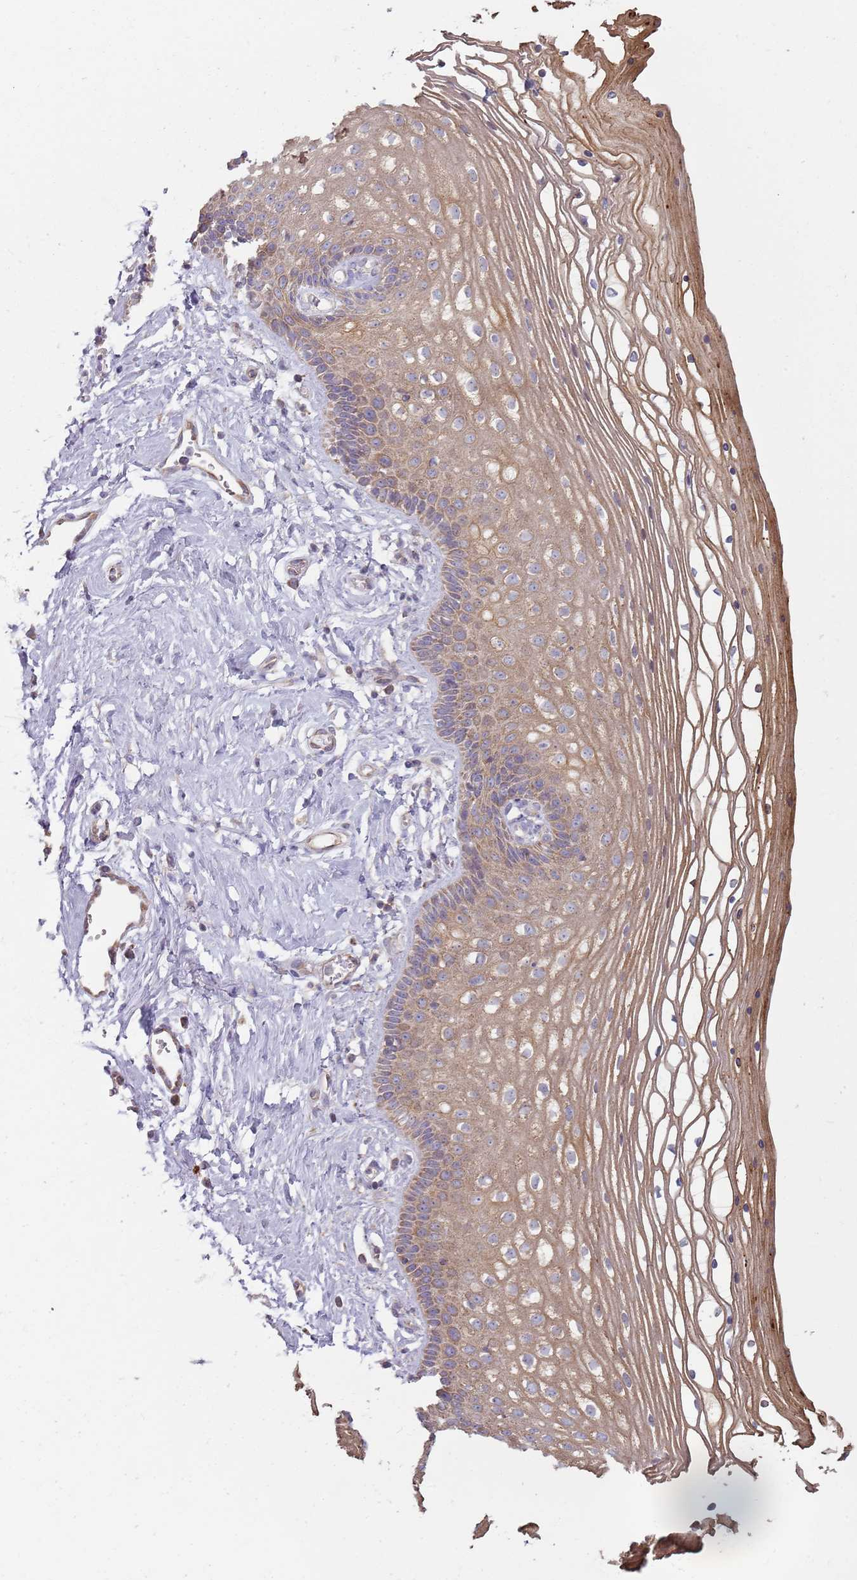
{"staining": {"intensity": "moderate", "quantity": ">75%", "location": "cytoplasmic/membranous"}, "tissue": "vagina", "cell_type": "Squamous epithelial cells", "image_type": "normal", "snomed": [{"axis": "morphology", "description": "Normal tissue, NOS"}, {"axis": "topography", "description": "Vagina"}], "caption": "Protein staining of benign vagina reveals moderate cytoplasmic/membranous positivity in about >75% of squamous epithelial cells.", "gene": "GAS8", "patient": {"sex": "female", "age": 46}}